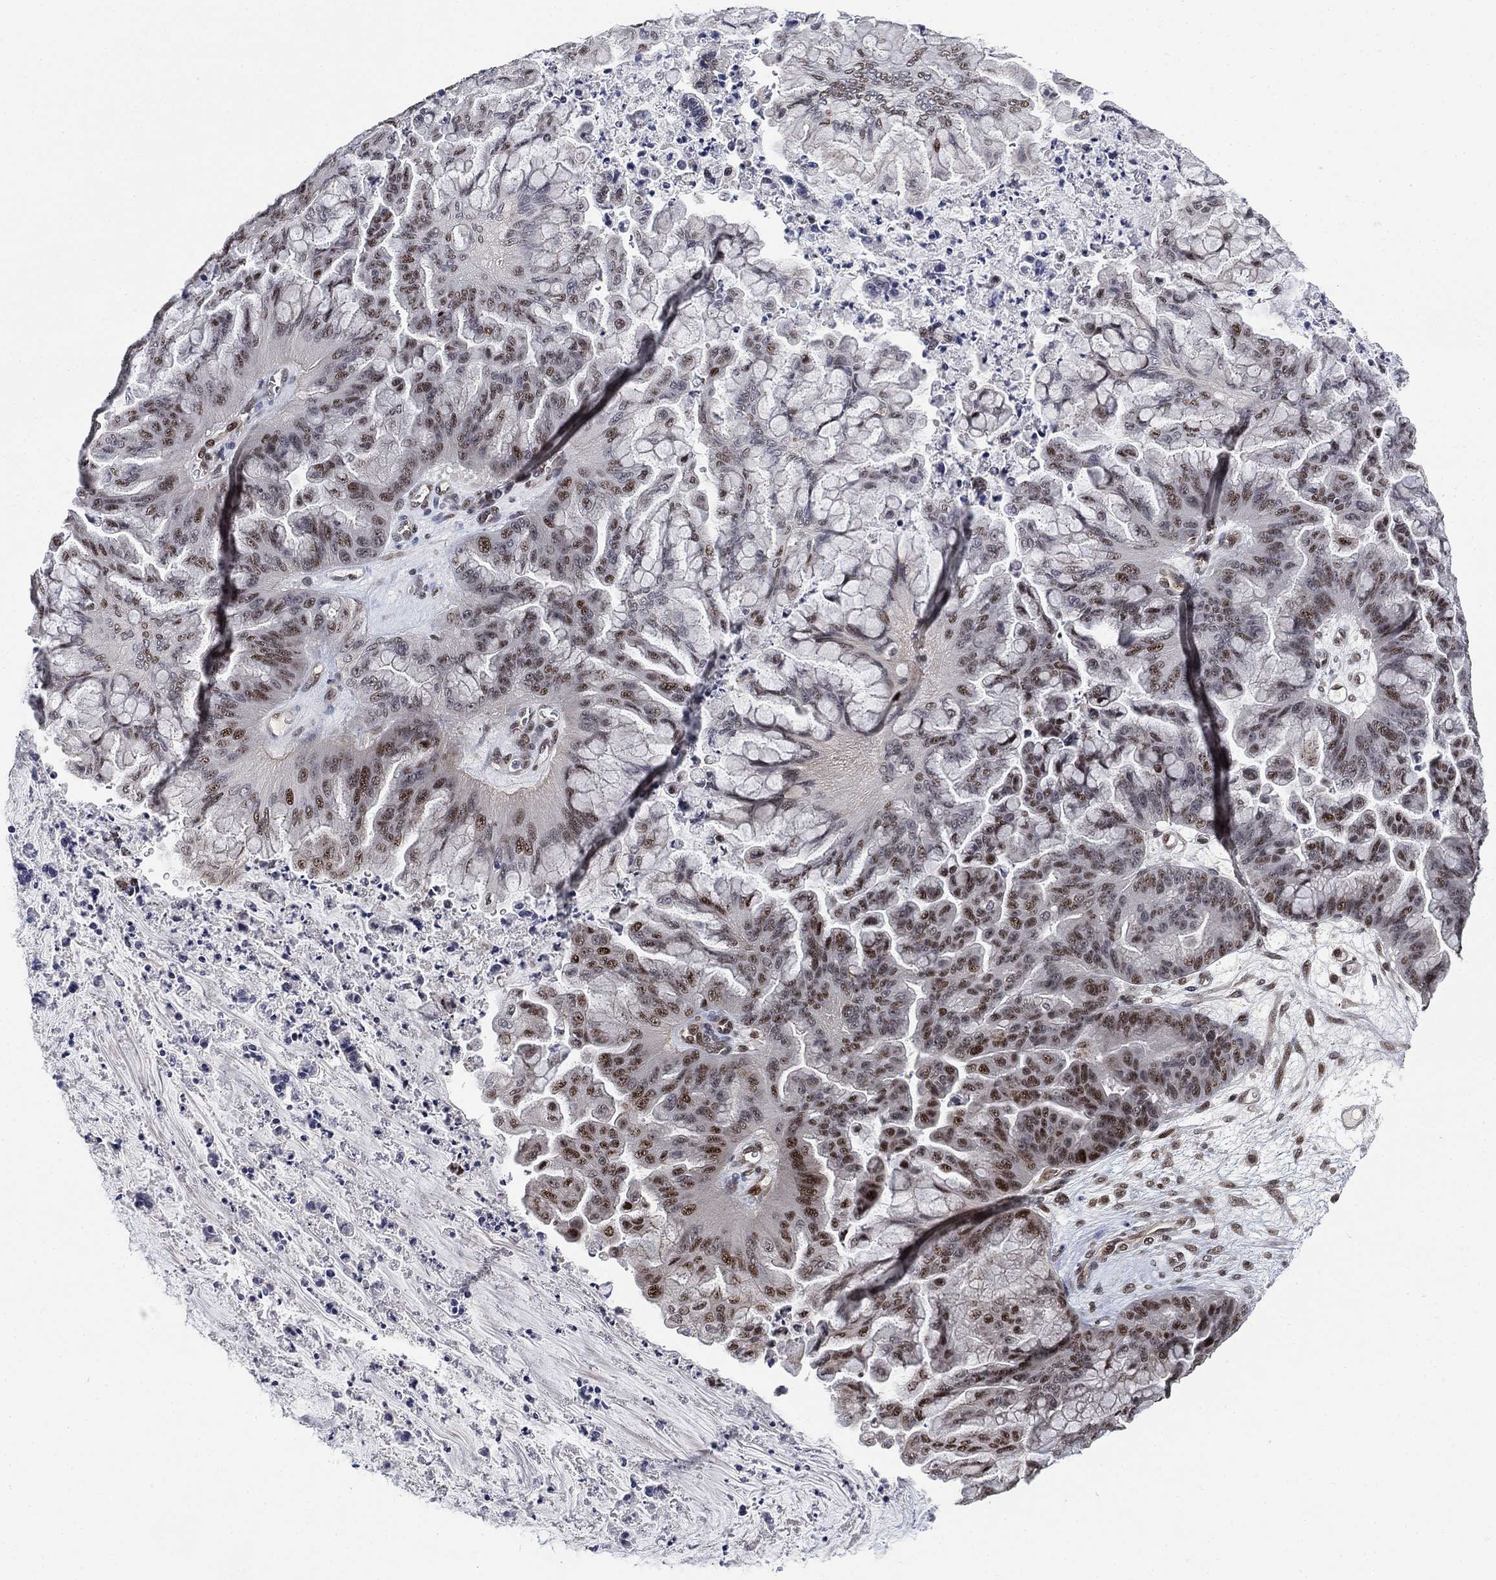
{"staining": {"intensity": "moderate", "quantity": "25%-75%", "location": "nuclear"}, "tissue": "ovarian cancer", "cell_type": "Tumor cells", "image_type": "cancer", "snomed": [{"axis": "morphology", "description": "Cystadenocarcinoma, mucinous, NOS"}, {"axis": "topography", "description": "Ovary"}], "caption": "Human ovarian cancer (mucinous cystadenocarcinoma) stained with a brown dye exhibits moderate nuclear positive staining in about 25%-75% of tumor cells.", "gene": "ZSCAN30", "patient": {"sex": "female", "age": 67}}